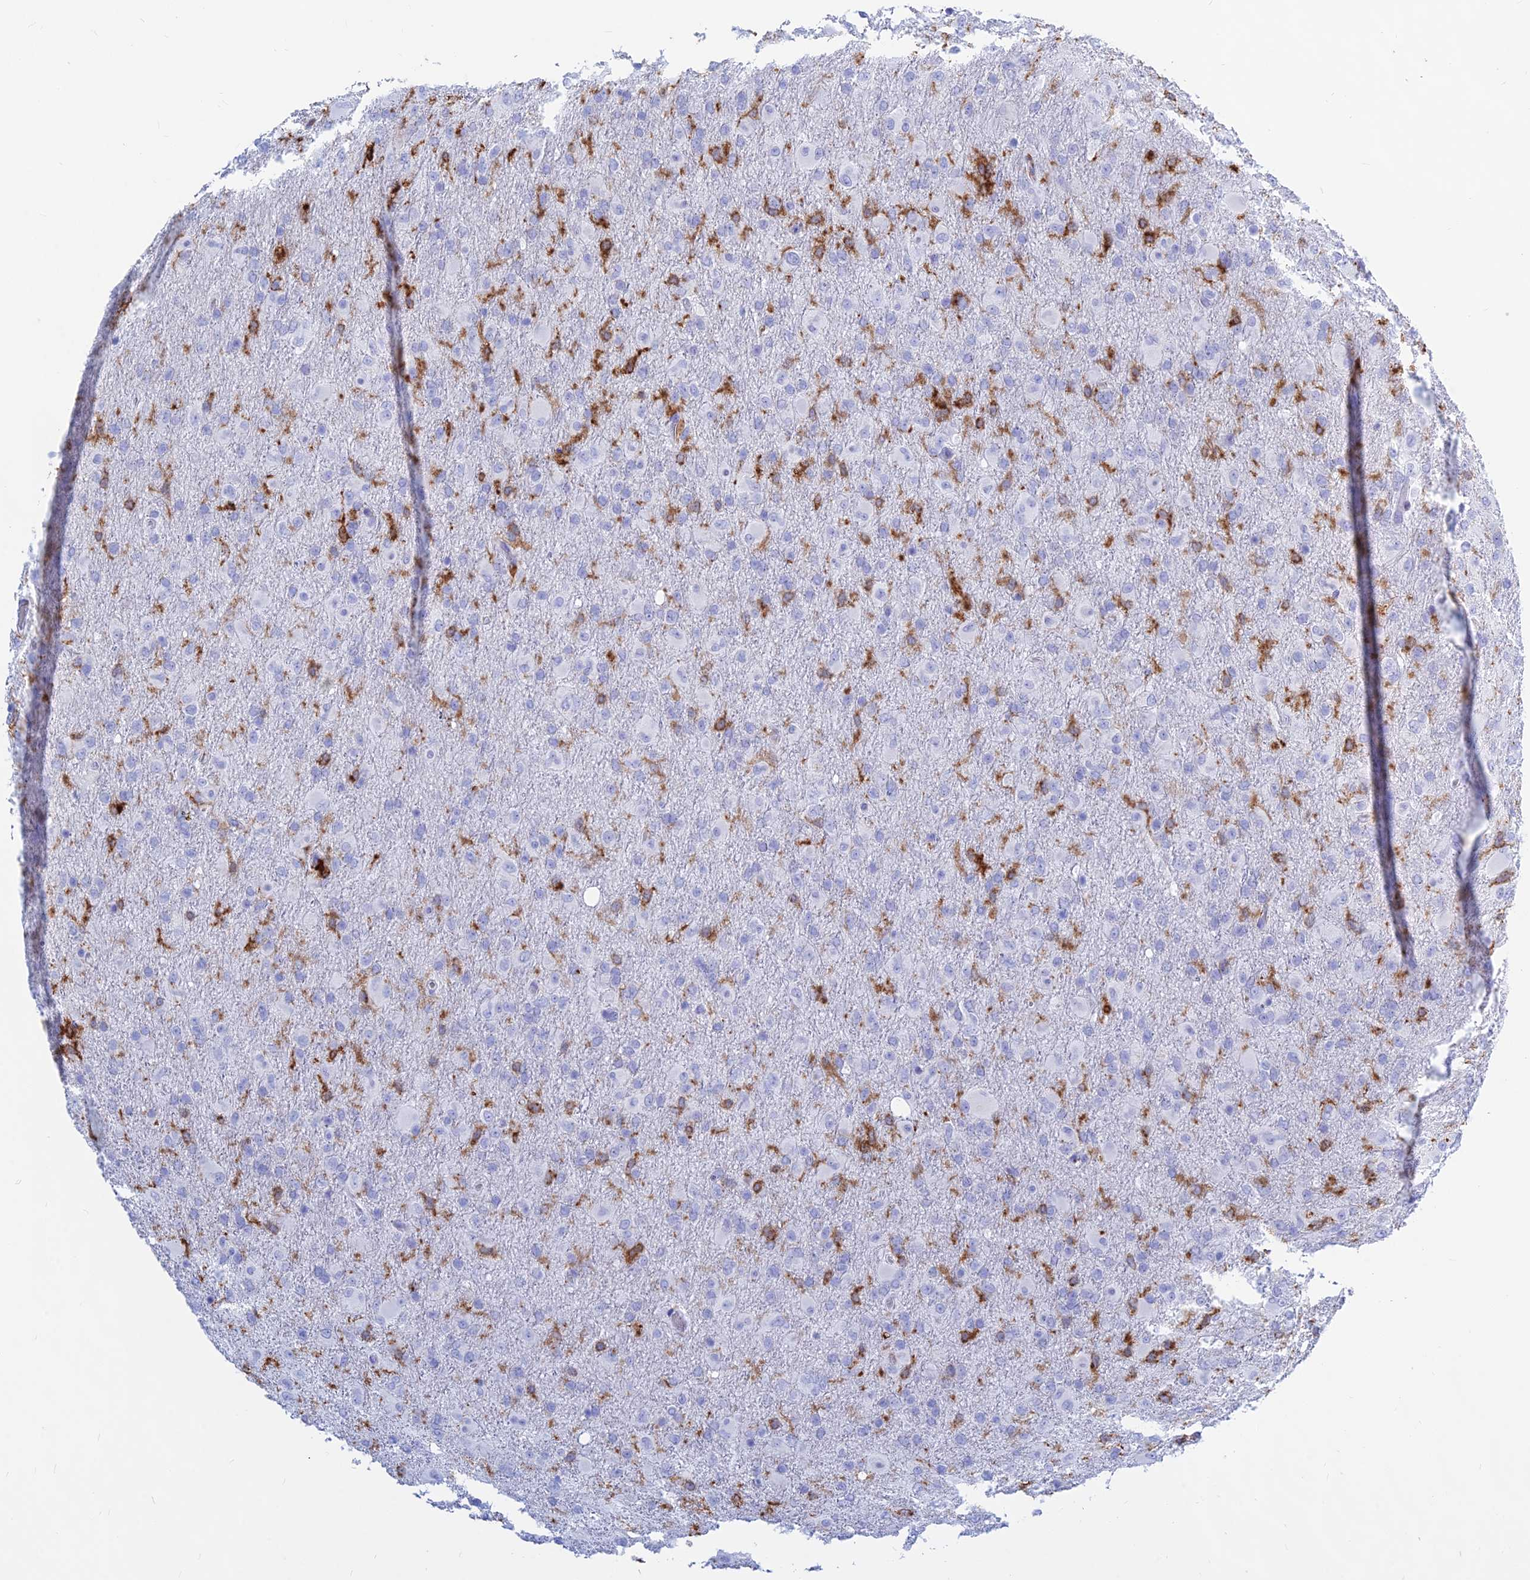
{"staining": {"intensity": "negative", "quantity": "none", "location": "none"}, "tissue": "glioma", "cell_type": "Tumor cells", "image_type": "cancer", "snomed": [{"axis": "morphology", "description": "Glioma, malignant, Low grade"}, {"axis": "topography", "description": "Brain"}], "caption": "Tumor cells are negative for protein expression in human glioma.", "gene": "HLA-DRB1", "patient": {"sex": "male", "age": 65}}